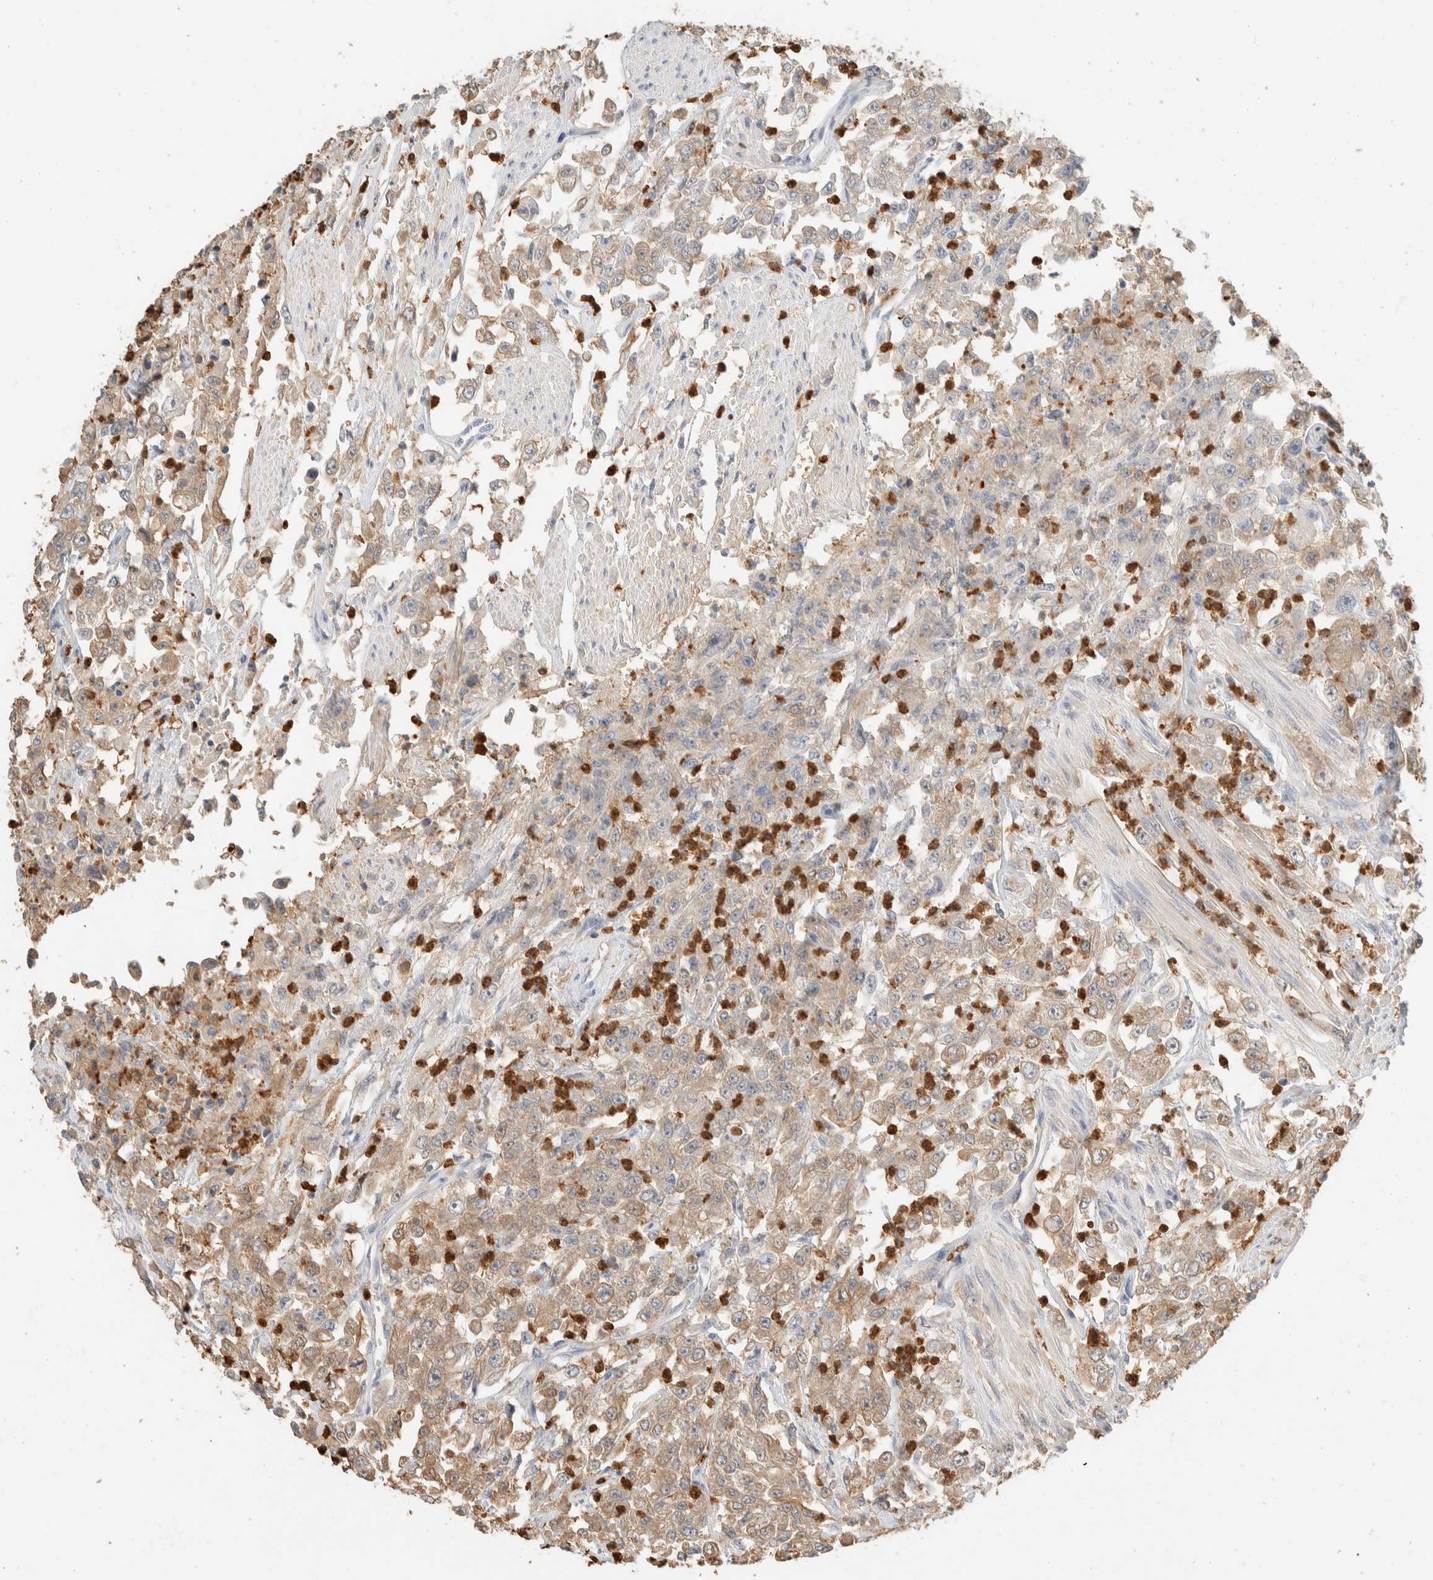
{"staining": {"intensity": "weak", "quantity": ">75%", "location": "cytoplasmic/membranous"}, "tissue": "urothelial cancer", "cell_type": "Tumor cells", "image_type": "cancer", "snomed": [{"axis": "morphology", "description": "Urothelial carcinoma, High grade"}, {"axis": "topography", "description": "Urinary bladder"}], "caption": "Human urothelial carcinoma (high-grade) stained with a brown dye displays weak cytoplasmic/membranous positive positivity in about >75% of tumor cells.", "gene": "SETD4", "patient": {"sex": "male", "age": 46}}